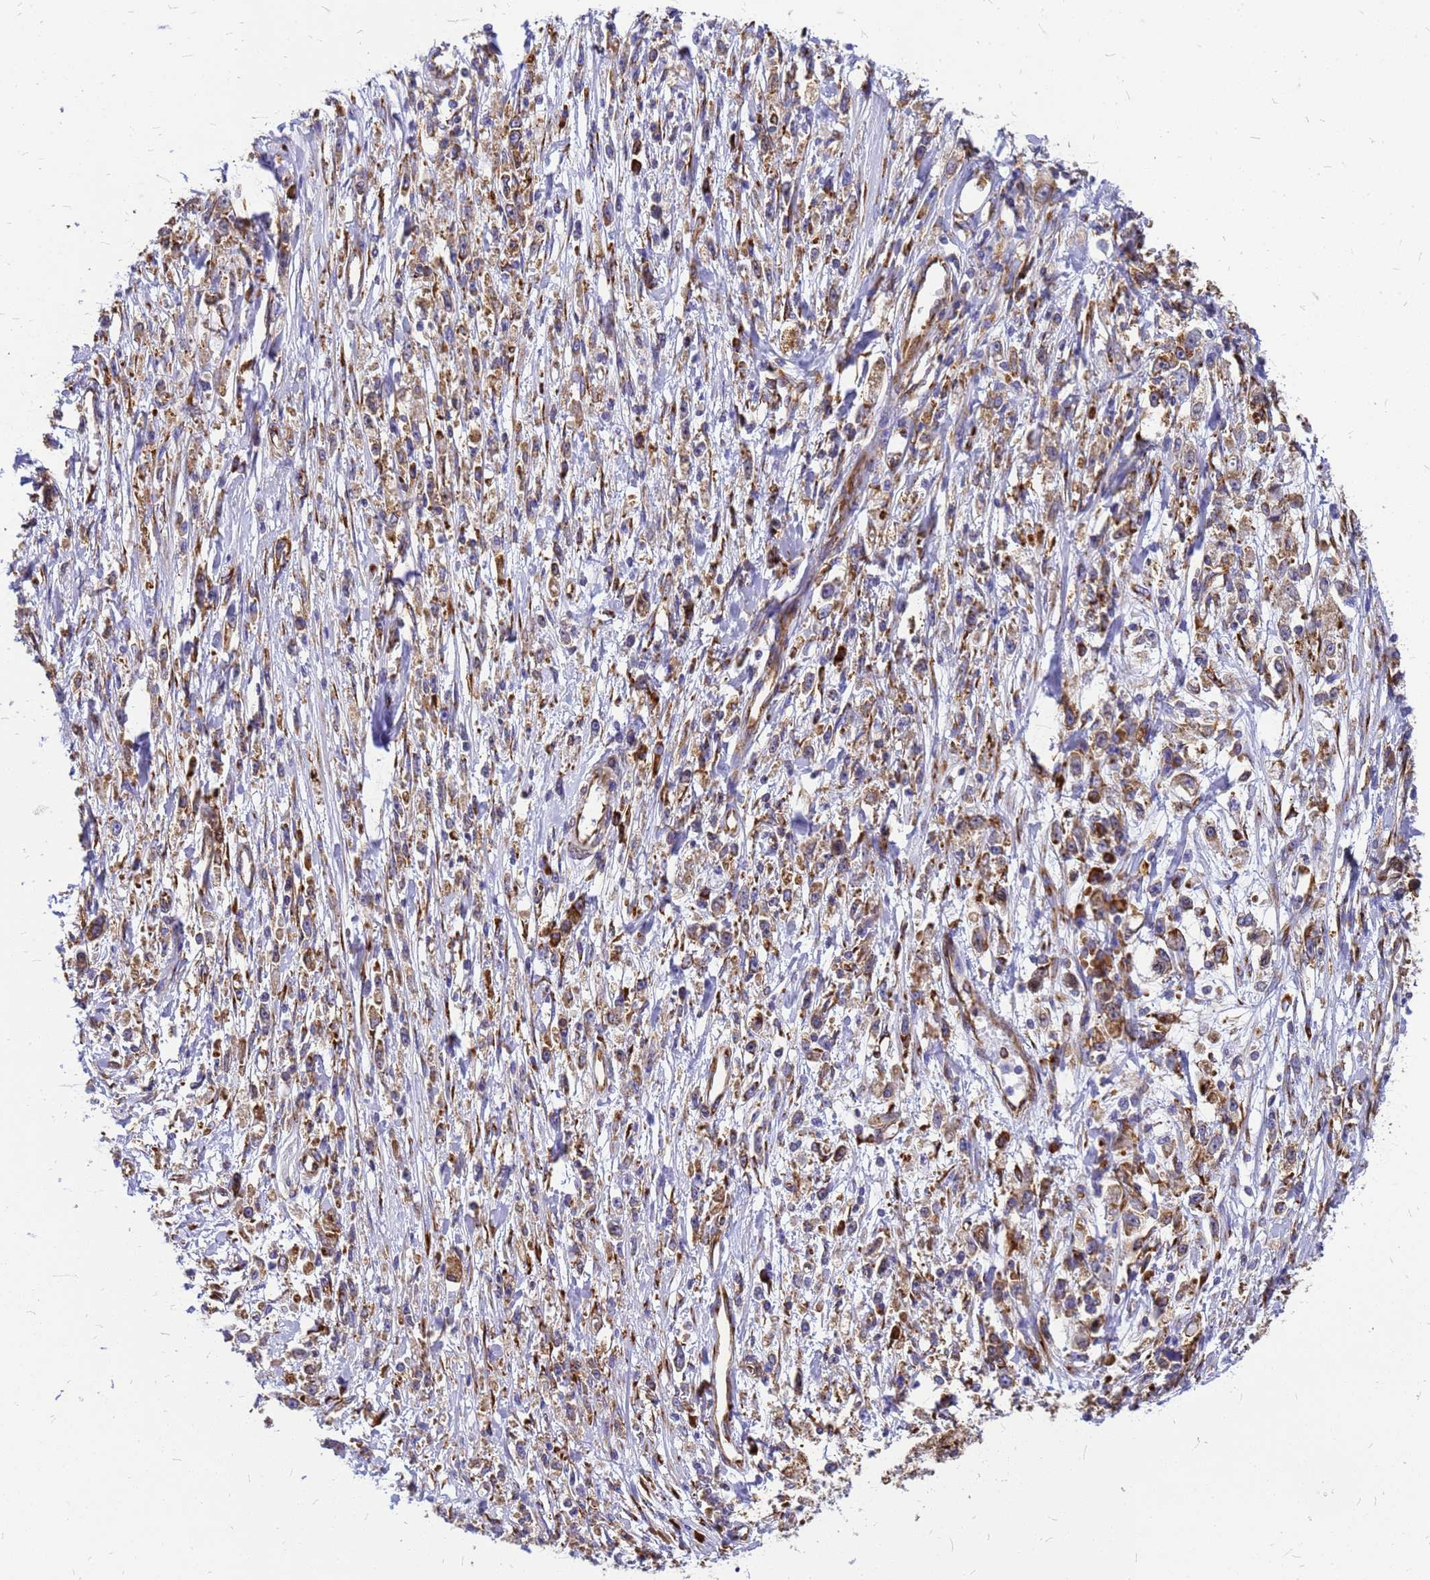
{"staining": {"intensity": "moderate", "quantity": ">75%", "location": "cytoplasmic/membranous"}, "tissue": "stomach cancer", "cell_type": "Tumor cells", "image_type": "cancer", "snomed": [{"axis": "morphology", "description": "Adenocarcinoma, NOS"}, {"axis": "topography", "description": "Stomach"}], "caption": "Stomach adenocarcinoma stained with a protein marker displays moderate staining in tumor cells.", "gene": "EEF1D", "patient": {"sex": "female", "age": 59}}